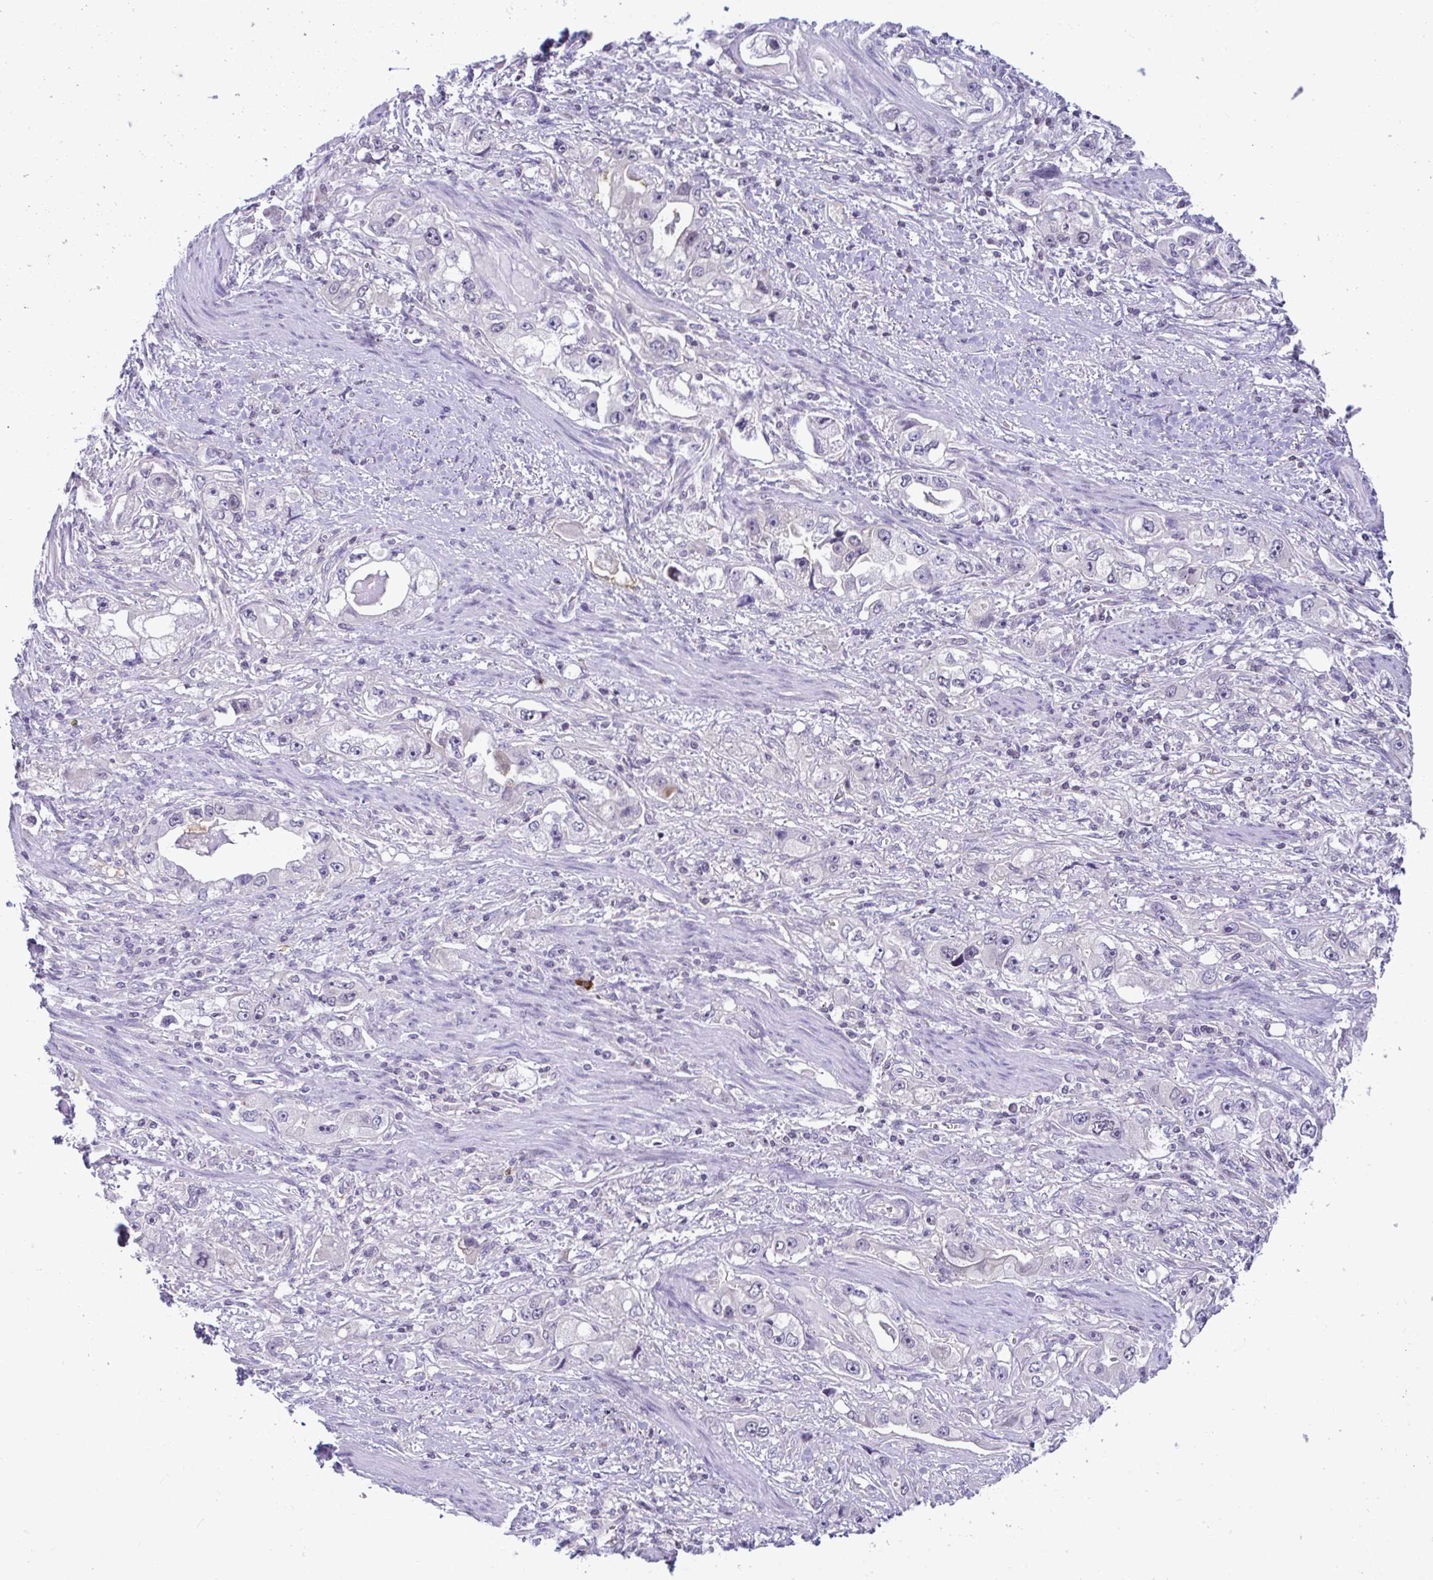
{"staining": {"intensity": "negative", "quantity": "none", "location": "none"}, "tissue": "stomach cancer", "cell_type": "Tumor cells", "image_type": "cancer", "snomed": [{"axis": "morphology", "description": "Adenocarcinoma, NOS"}, {"axis": "topography", "description": "Stomach, lower"}], "caption": "This is an immunohistochemistry (IHC) photomicrograph of adenocarcinoma (stomach). There is no positivity in tumor cells.", "gene": "SNX11", "patient": {"sex": "female", "age": 93}}